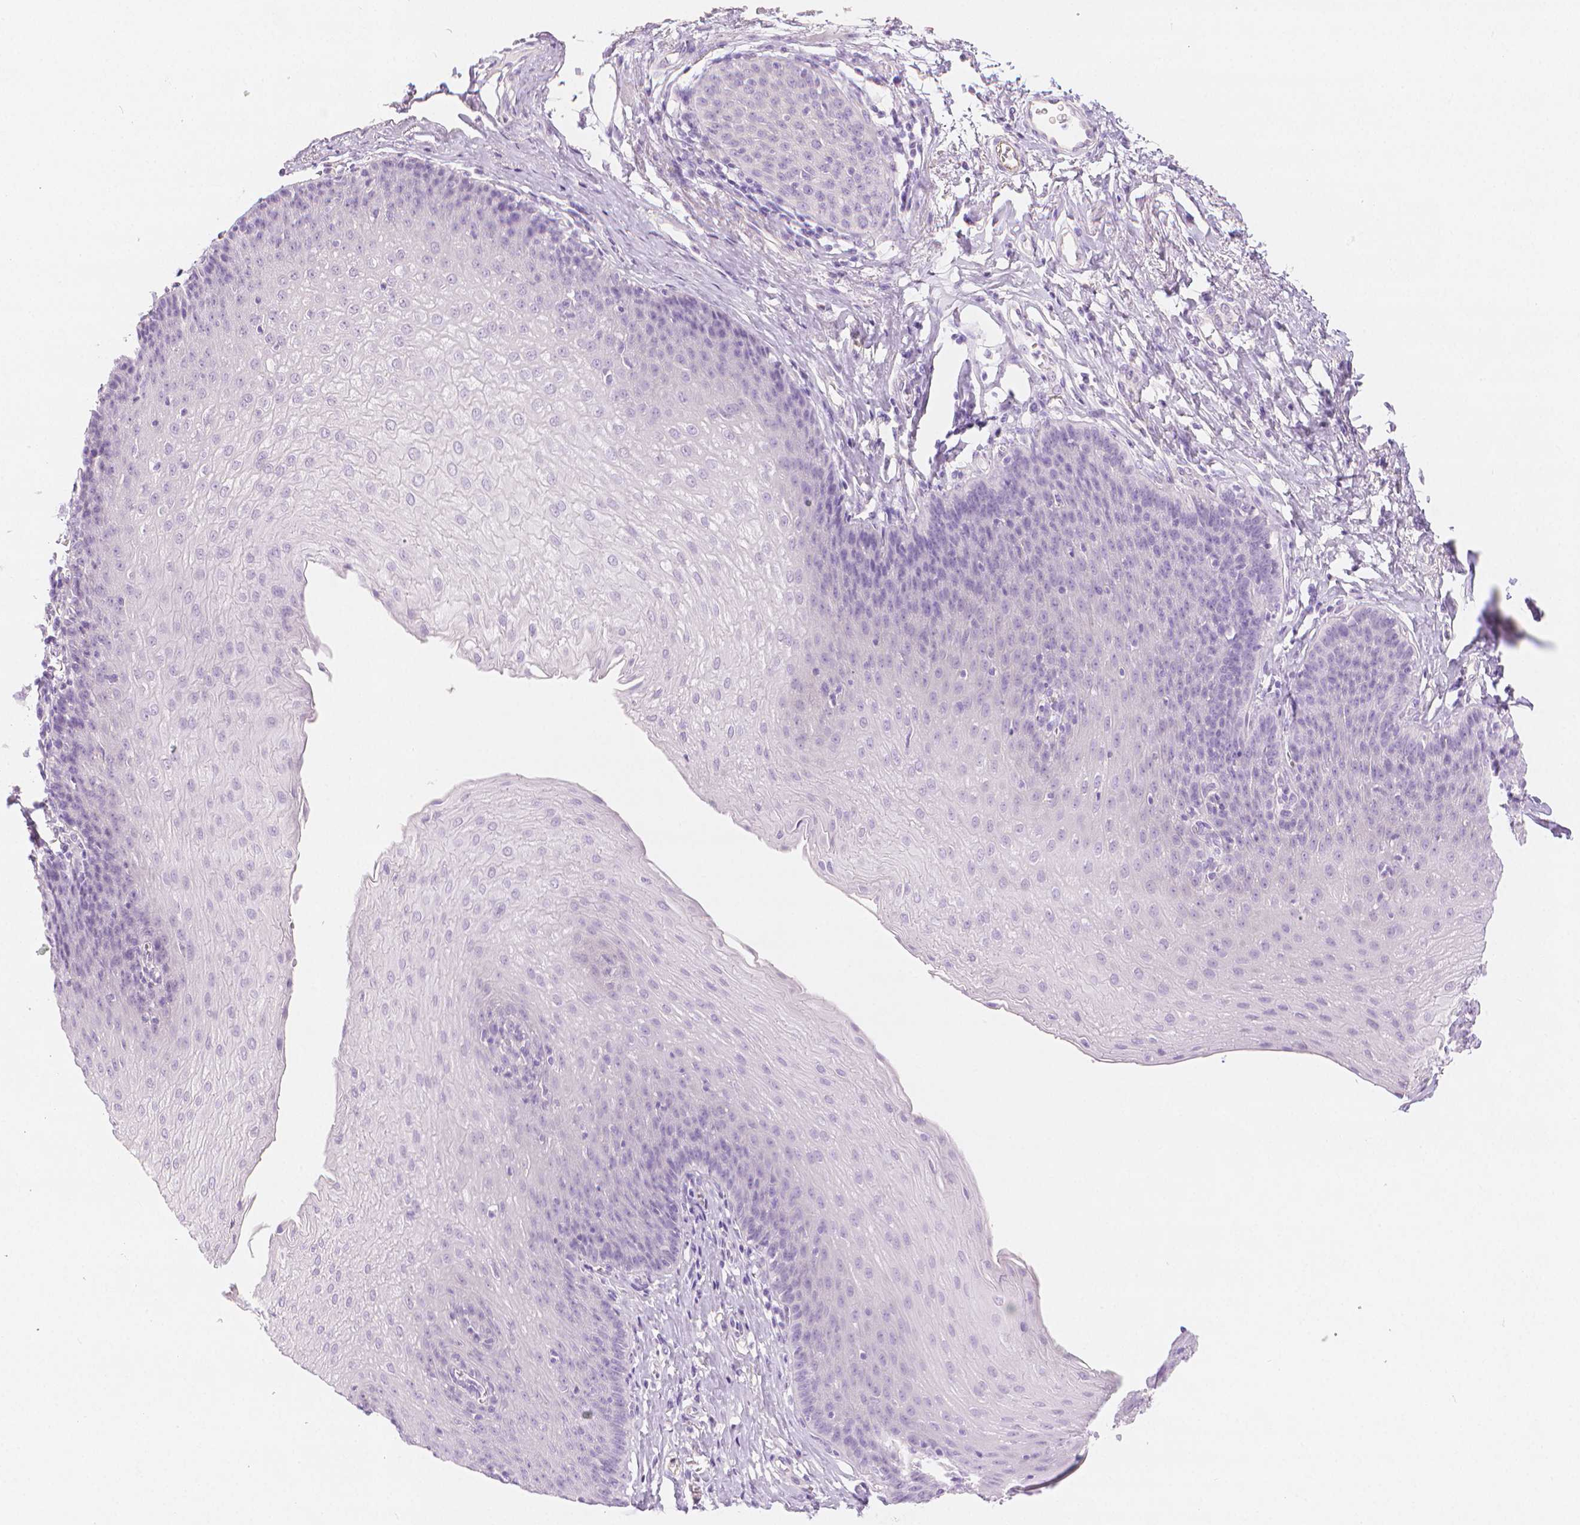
{"staining": {"intensity": "negative", "quantity": "none", "location": "none"}, "tissue": "esophagus", "cell_type": "Squamous epithelial cells", "image_type": "normal", "snomed": [{"axis": "morphology", "description": "Normal tissue, NOS"}, {"axis": "topography", "description": "Esophagus"}], "caption": "A photomicrograph of esophagus stained for a protein shows no brown staining in squamous epithelial cells. (Immunohistochemistry (ihc), brightfield microscopy, high magnification).", "gene": "SLC27A5", "patient": {"sex": "female", "age": 81}}